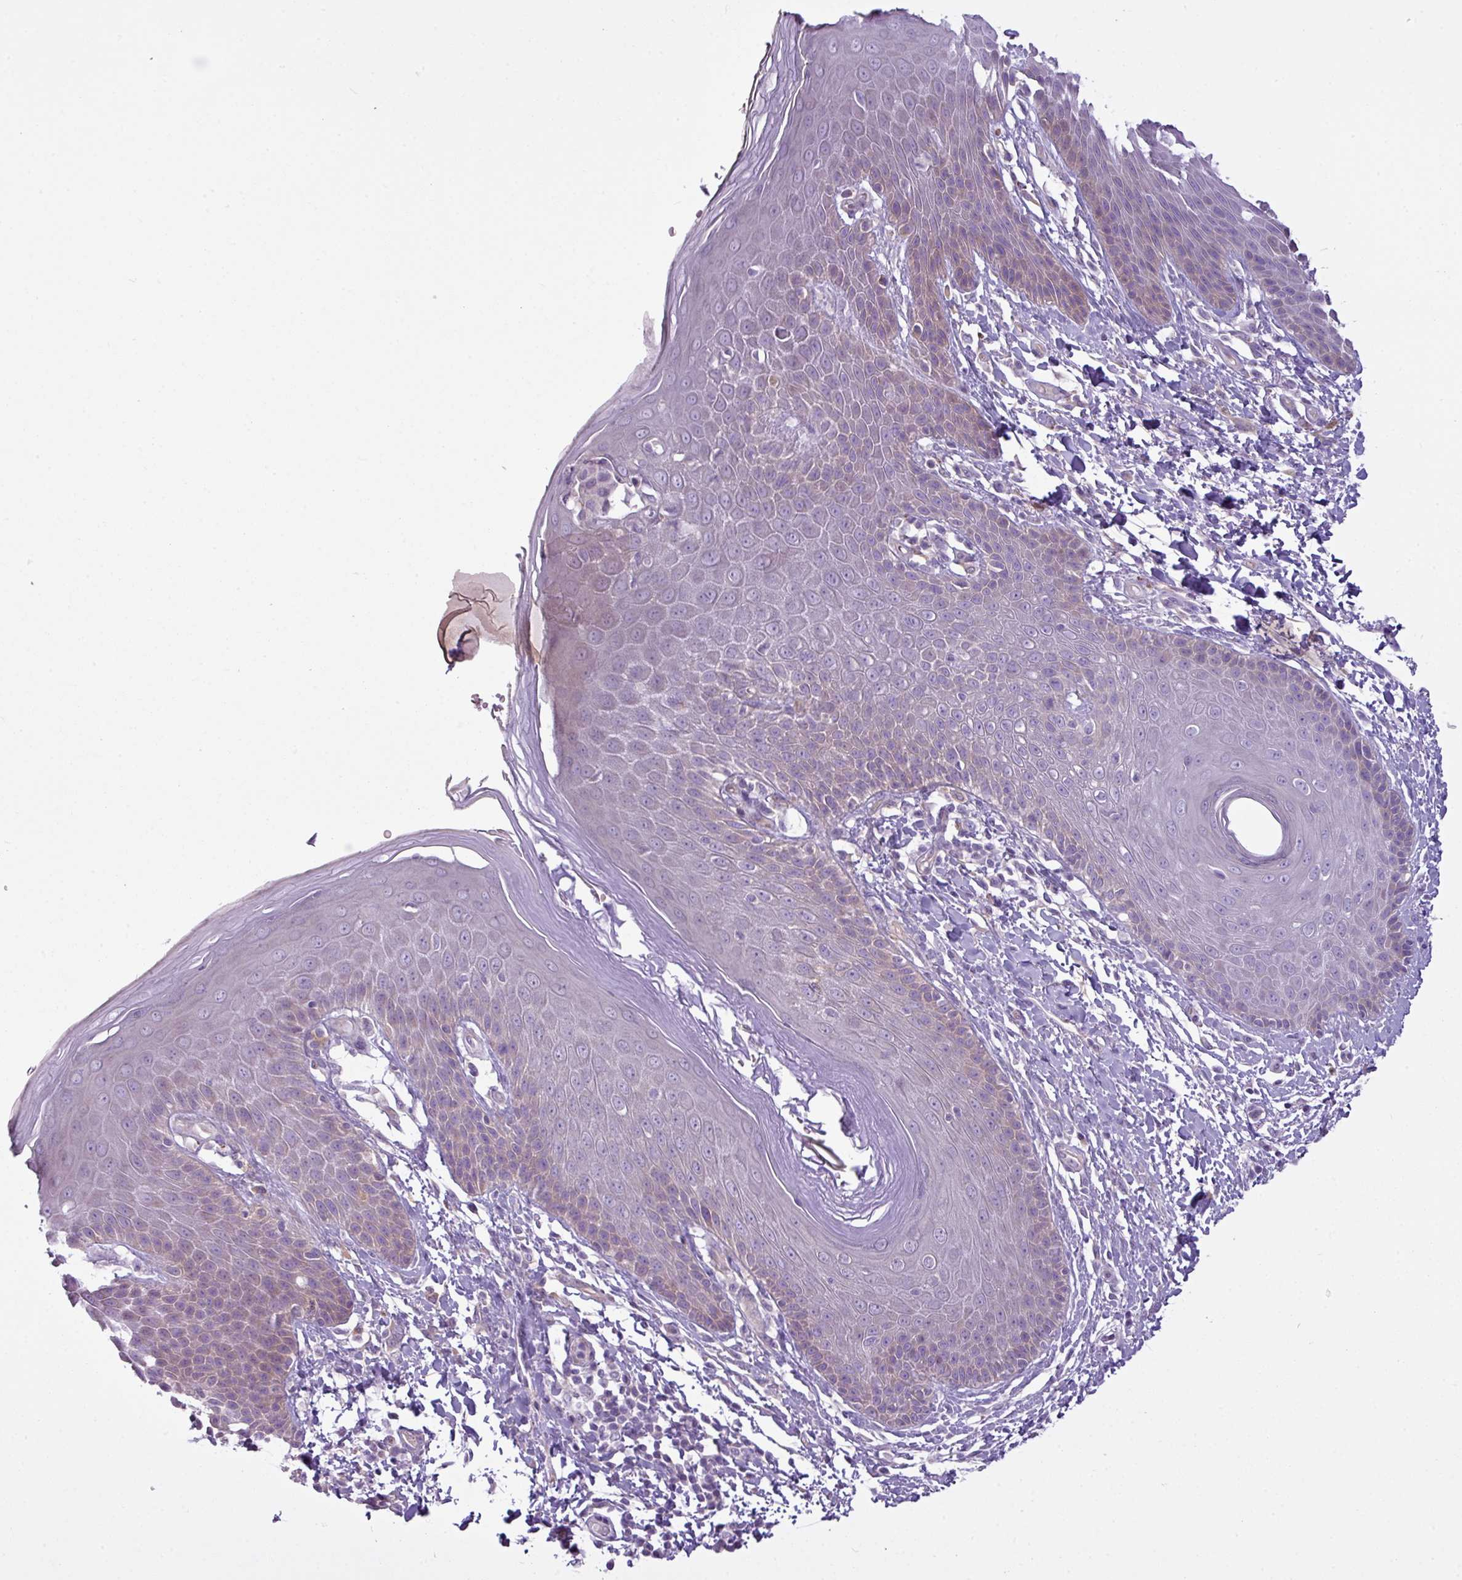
{"staining": {"intensity": "moderate", "quantity": "<25%", "location": "cytoplasmic/membranous"}, "tissue": "skin", "cell_type": "Epidermal cells", "image_type": "normal", "snomed": [{"axis": "morphology", "description": "Normal tissue, NOS"}, {"axis": "topography", "description": "Peripheral nerve tissue"}], "caption": "IHC staining of benign skin, which exhibits low levels of moderate cytoplasmic/membranous positivity in approximately <25% of epidermal cells indicating moderate cytoplasmic/membranous protein staining. The staining was performed using DAB (brown) for protein detection and nuclei were counterstained in hematoxylin (blue).", "gene": "CAMK2A", "patient": {"sex": "male", "age": 51}}